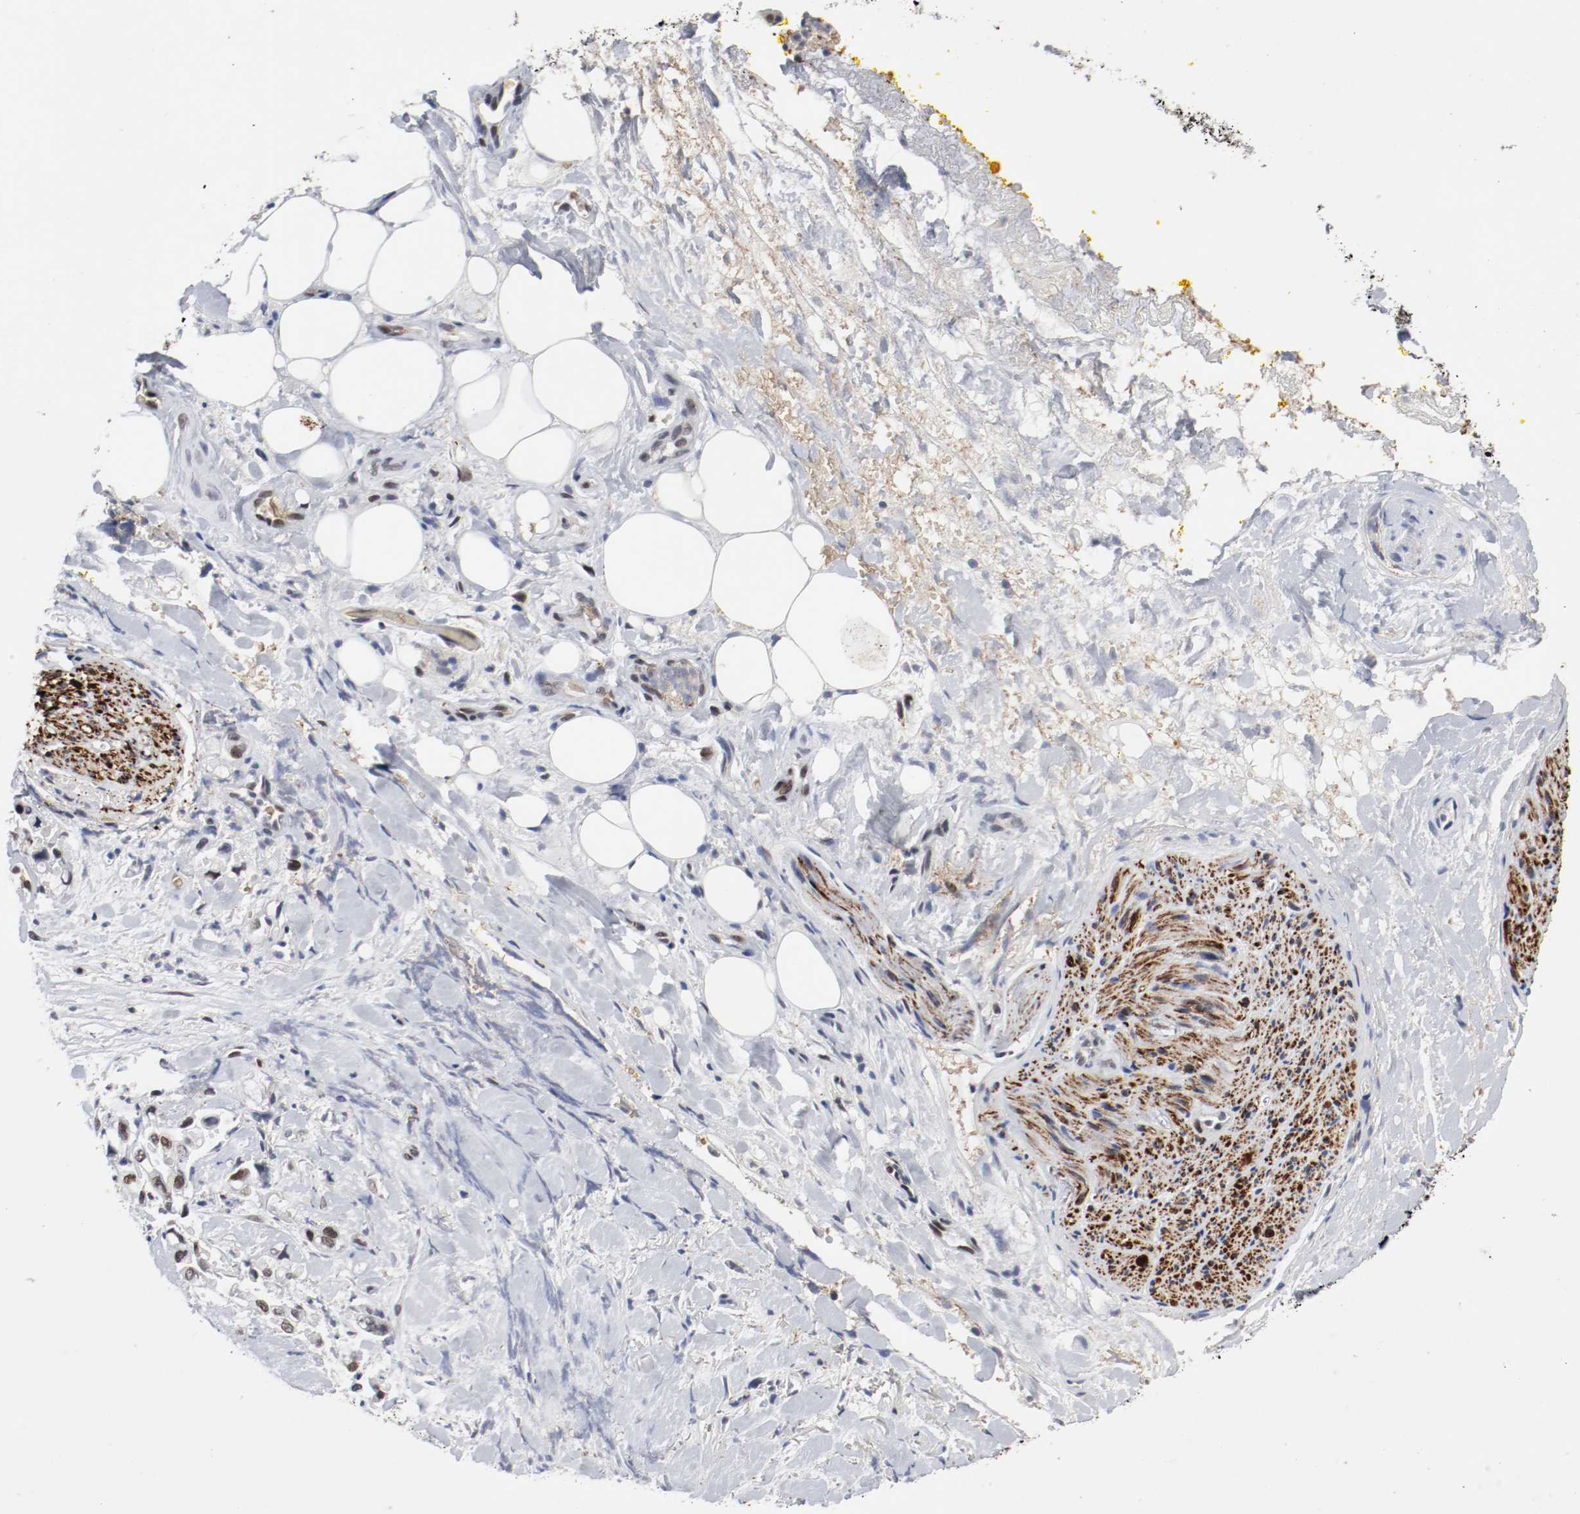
{"staining": {"intensity": "weak", "quantity": "<25%", "location": "nuclear"}, "tissue": "pancreatic cancer", "cell_type": "Tumor cells", "image_type": "cancer", "snomed": [{"axis": "morphology", "description": "Adenocarcinoma, NOS"}, {"axis": "topography", "description": "Pancreas"}], "caption": "A histopathology image of human pancreatic adenocarcinoma is negative for staining in tumor cells.", "gene": "JUND", "patient": {"sex": "male", "age": 70}}